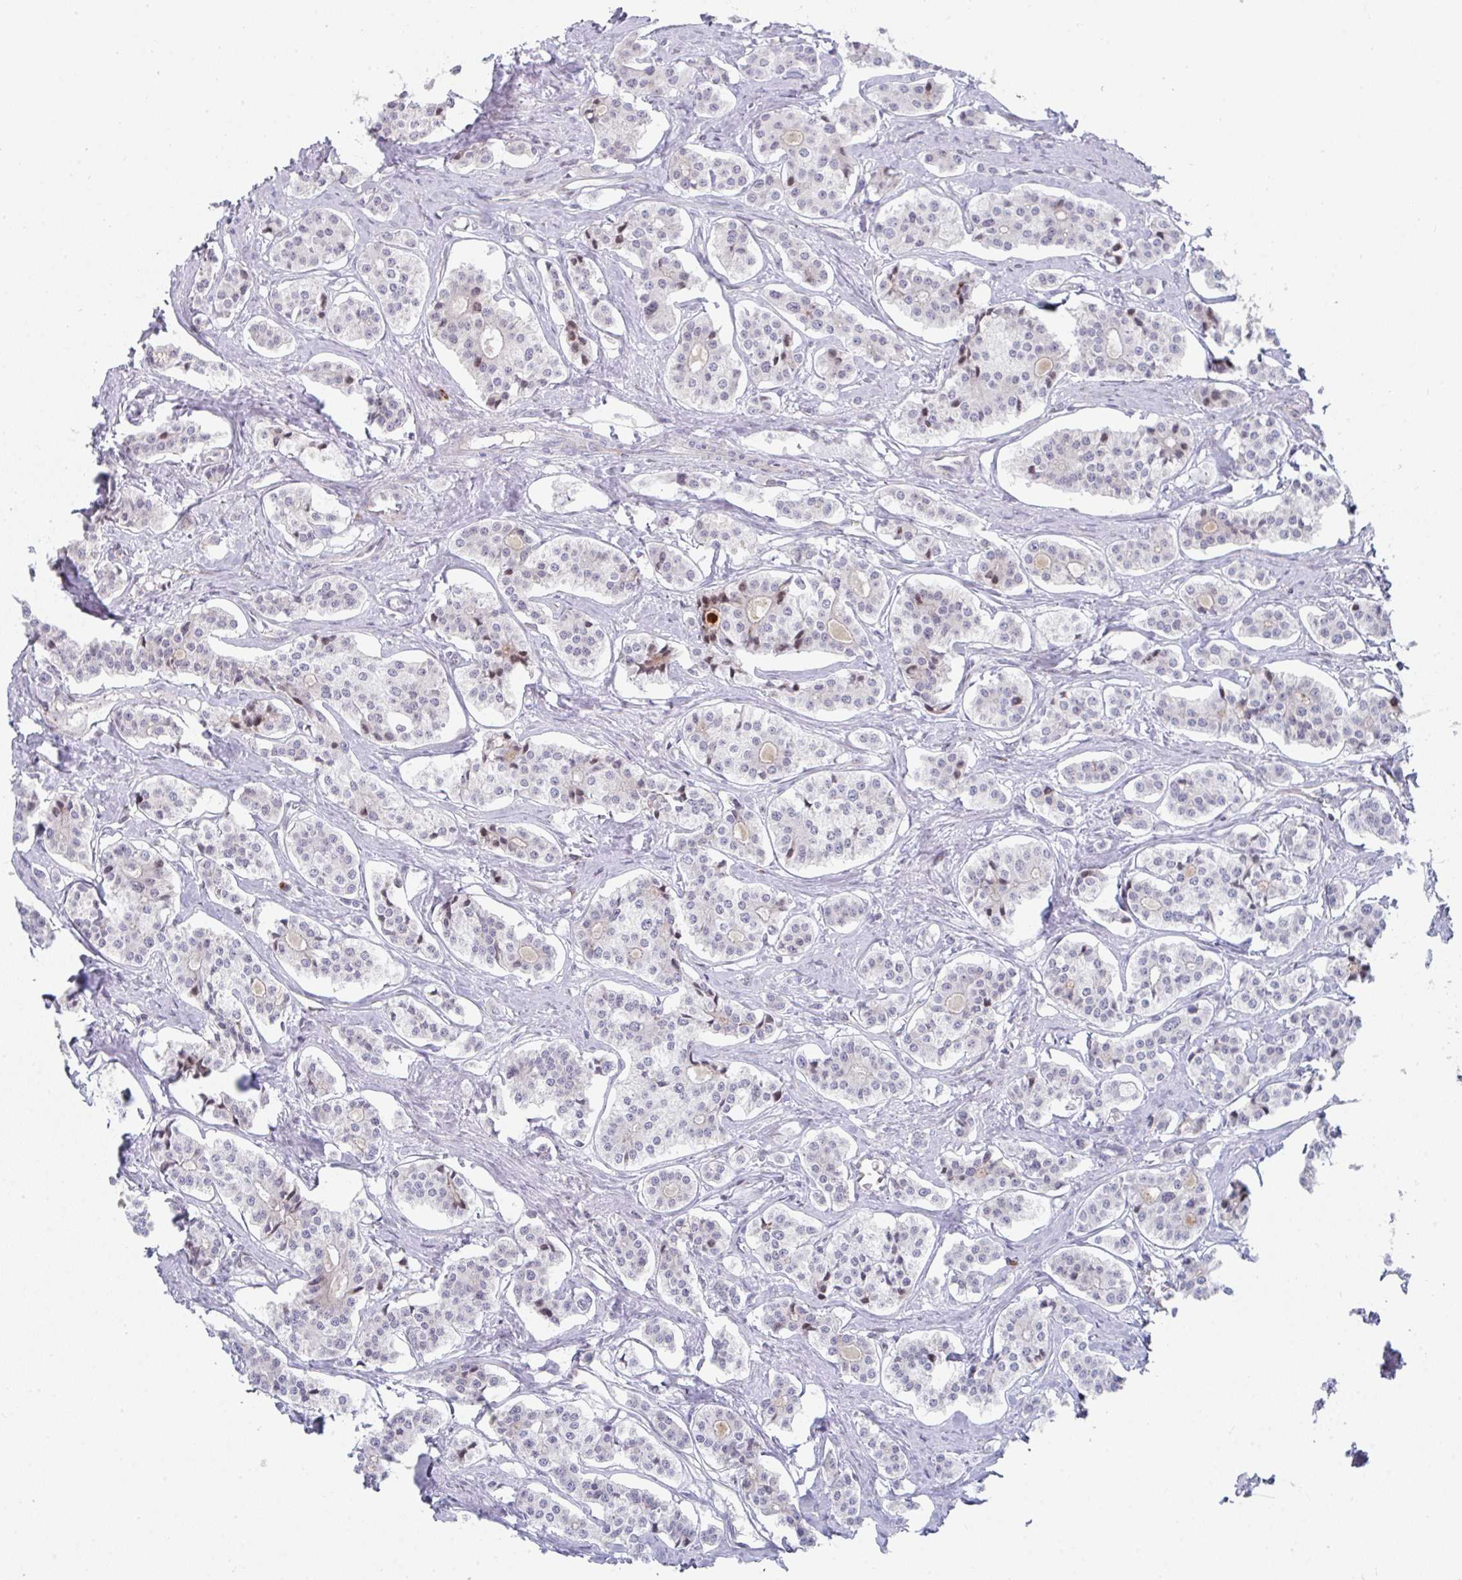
{"staining": {"intensity": "weak", "quantity": "<25%", "location": "nuclear"}, "tissue": "carcinoid", "cell_type": "Tumor cells", "image_type": "cancer", "snomed": [{"axis": "morphology", "description": "Carcinoid, malignant, NOS"}, {"axis": "topography", "description": "Small intestine"}], "caption": "Immunohistochemistry (IHC) of carcinoid reveals no staining in tumor cells.", "gene": "PRKCH", "patient": {"sex": "male", "age": 63}}